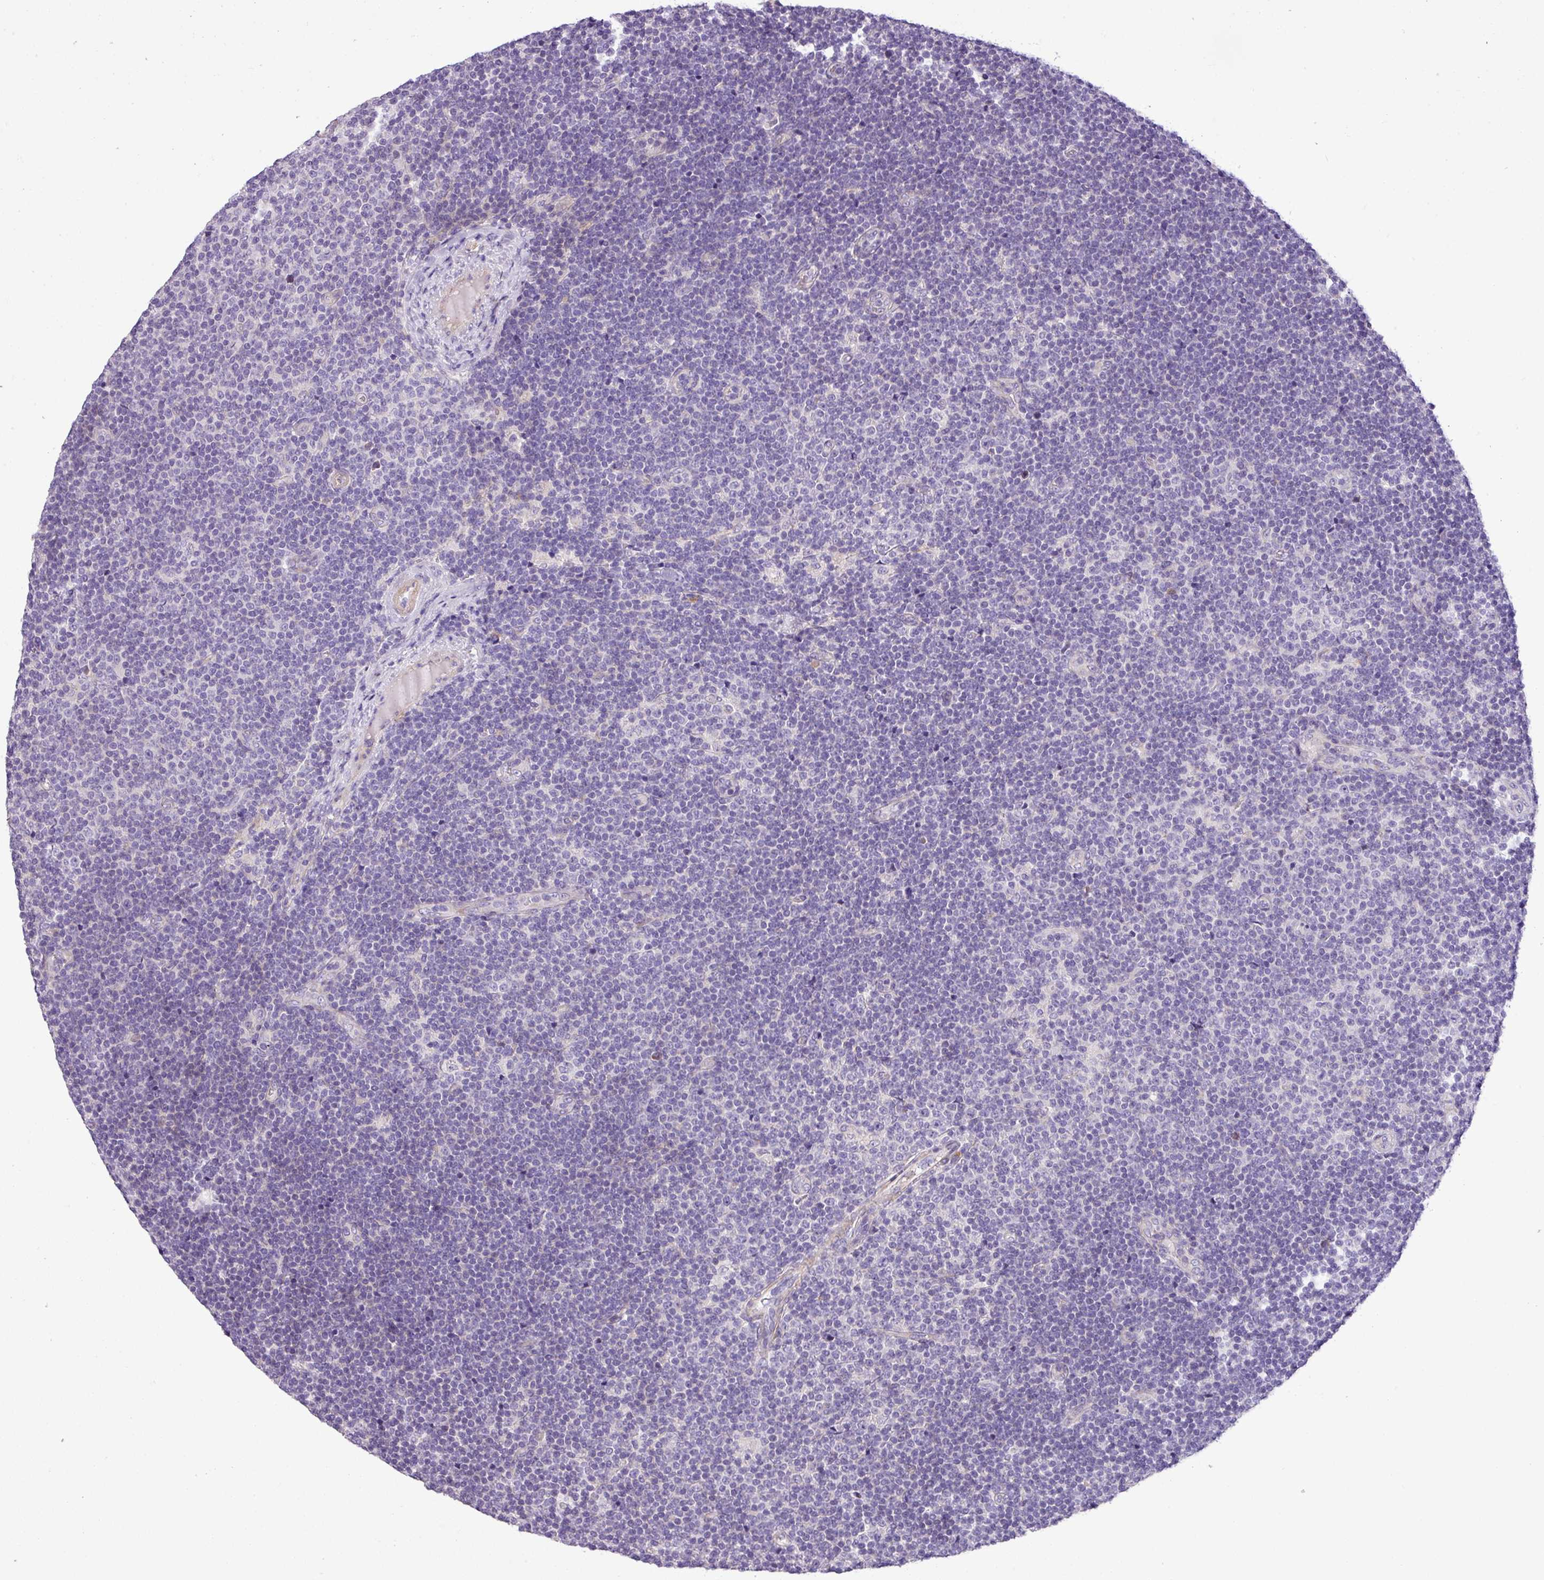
{"staining": {"intensity": "negative", "quantity": "none", "location": "none"}, "tissue": "lymphoma", "cell_type": "Tumor cells", "image_type": "cancer", "snomed": [{"axis": "morphology", "description": "Malignant lymphoma, non-Hodgkin's type, Low grade"}, {"axis": "topography", "description": "Lymph node"}], "caption": "Immunohistochemistry of low-grade malignant lymphoma, non-Hodgkin's type displays no staining in tumor cells. Brightfield microscopy of immunohistochemistry stained with DAB (3,3'-diaminobenzidine) (brown) and hematoxylin (blue), captured at high magnification.", "gene": "MOCS3", "patient": {"sex": "male", "age": 48}}